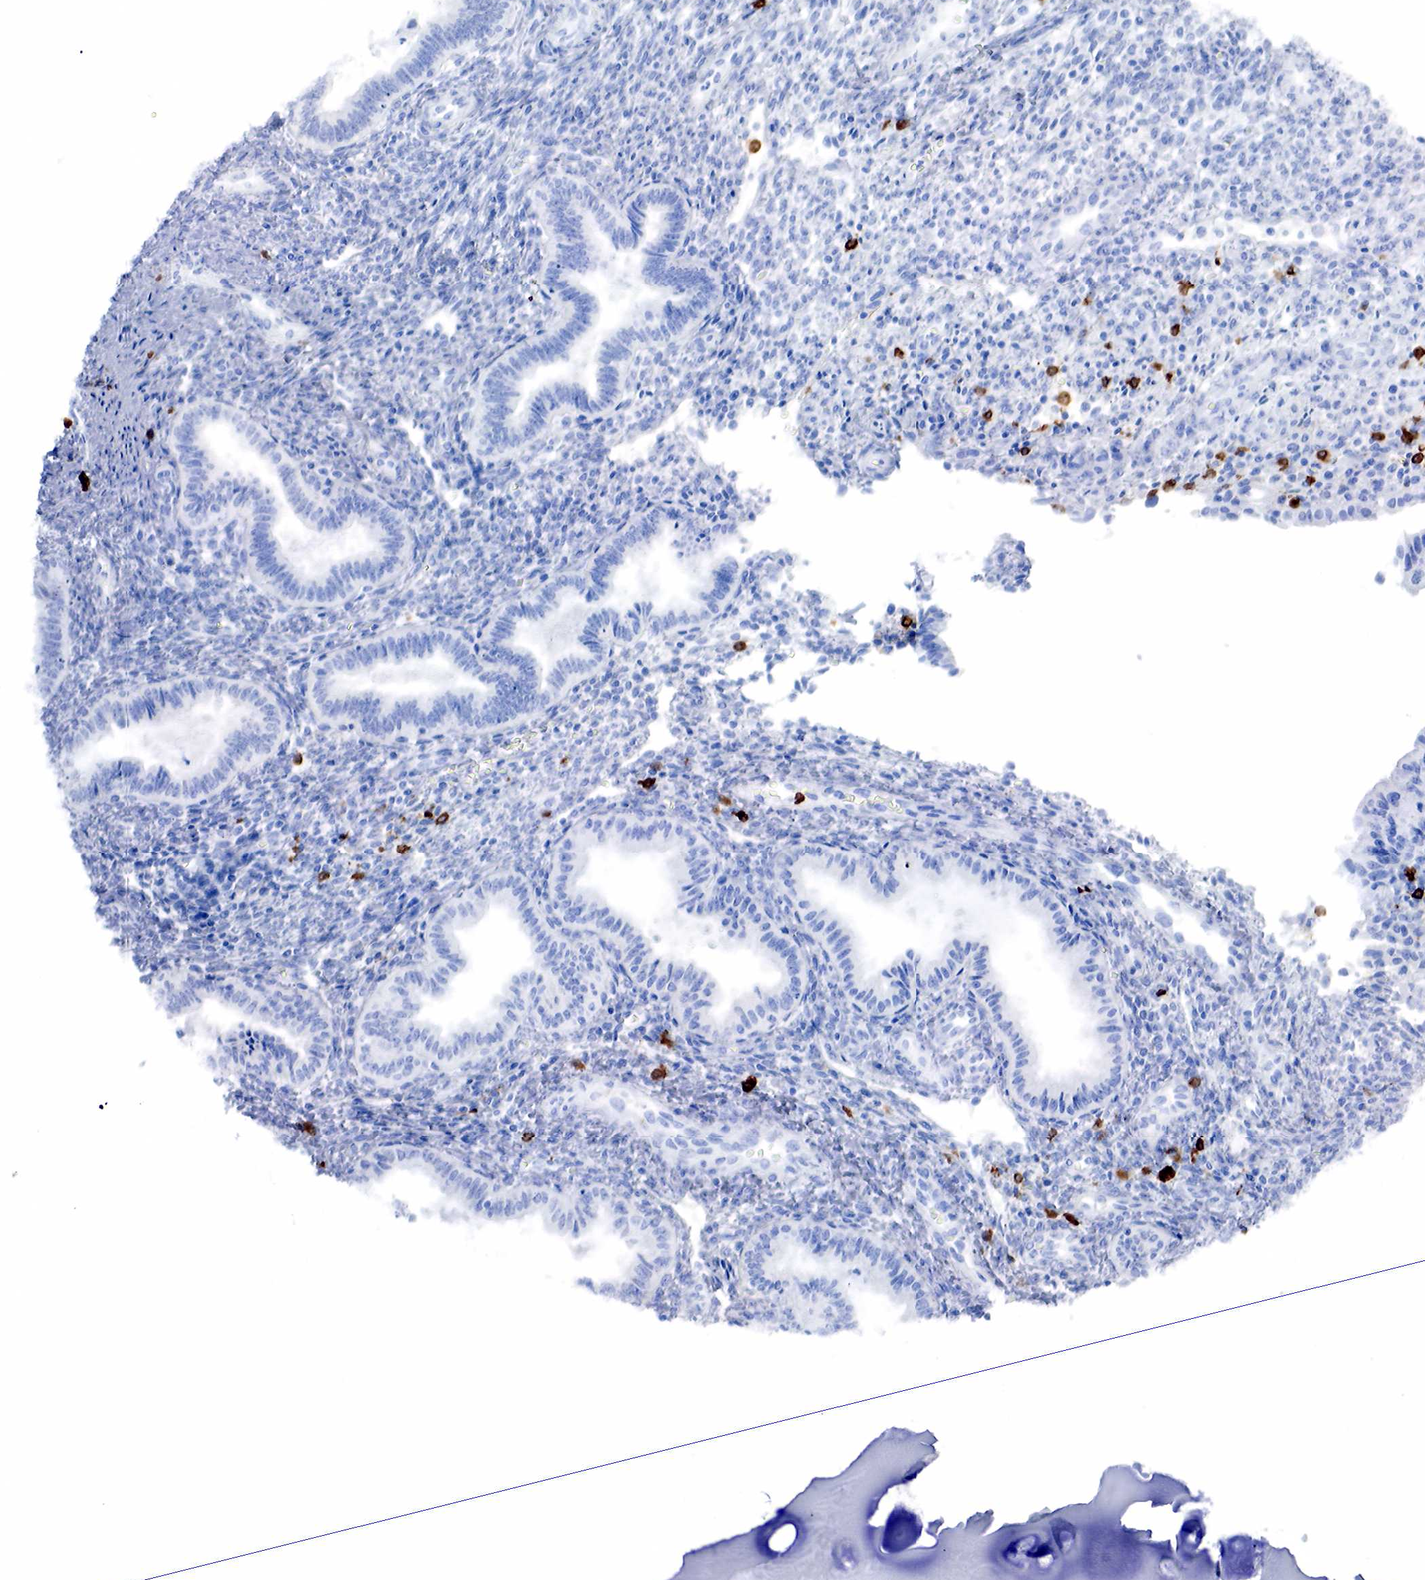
{"staining": {"intensity": "moderate", "quantity": "<25%", "location": "cytoplasmic/membranous"}, "tissue": "endometrium", "cell_type": "Cells in endometrial stroma", "image_type": "normal", "snomed": [{"axis": "morphology", "description": "Normal tissue, NOS"}, {"axis": "topography", "description": "Endometrium"}], "caption": "A brown stain labels moderate cytoplasmic/membranous staining of a protein in cells in endometrial stroma of benign endometrium.", "gene": "CD79A", "patient": {"sex": "female", "age": 36}}